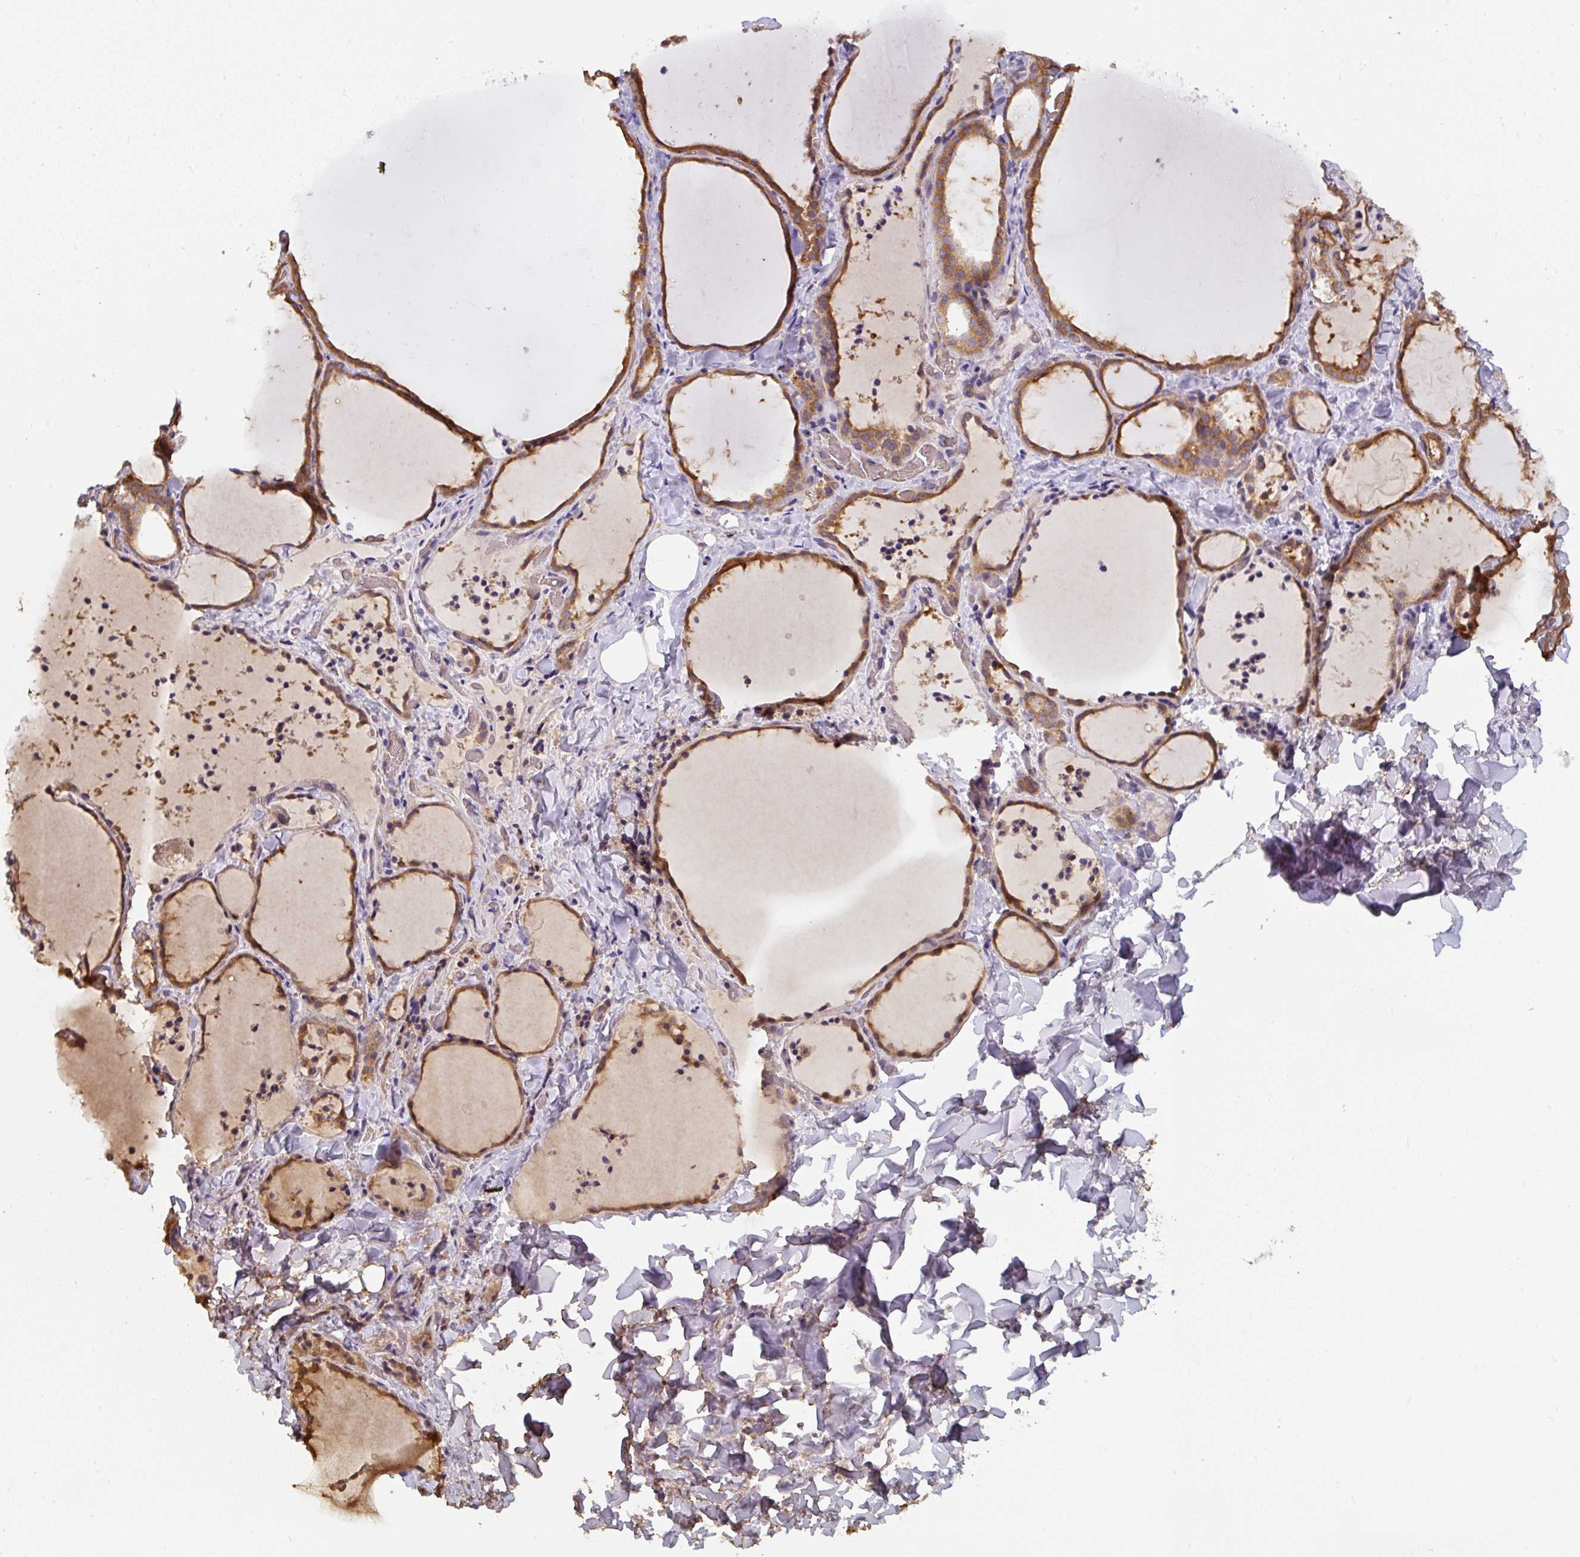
{"staining": {"intensity": "strong", "quantity": ">75%", "location": "cytoplasmic/membranous"}, "tissue": "thyroid gland", "cell_type": "Glandular cells", "image_type": "normal", "snomed": [{"axis": "morphology", "description": "Normal tissue, NOS"}, {"axis": "topography", "description": "Thyroid gland"}], "caption": "Immunohistochemistry (IHC) micrograph of unremarkable thyroid gland: human thyroid gland stained using immunohistochemistry demonstrates high levels of strong protein expression localized specifically in the cytoplasmic/membranous of glandular cells, appearing as a cytoplasmic/membranous brown color.", "gene": "ST13", "patient": {"sex": "female", "age": 22}}